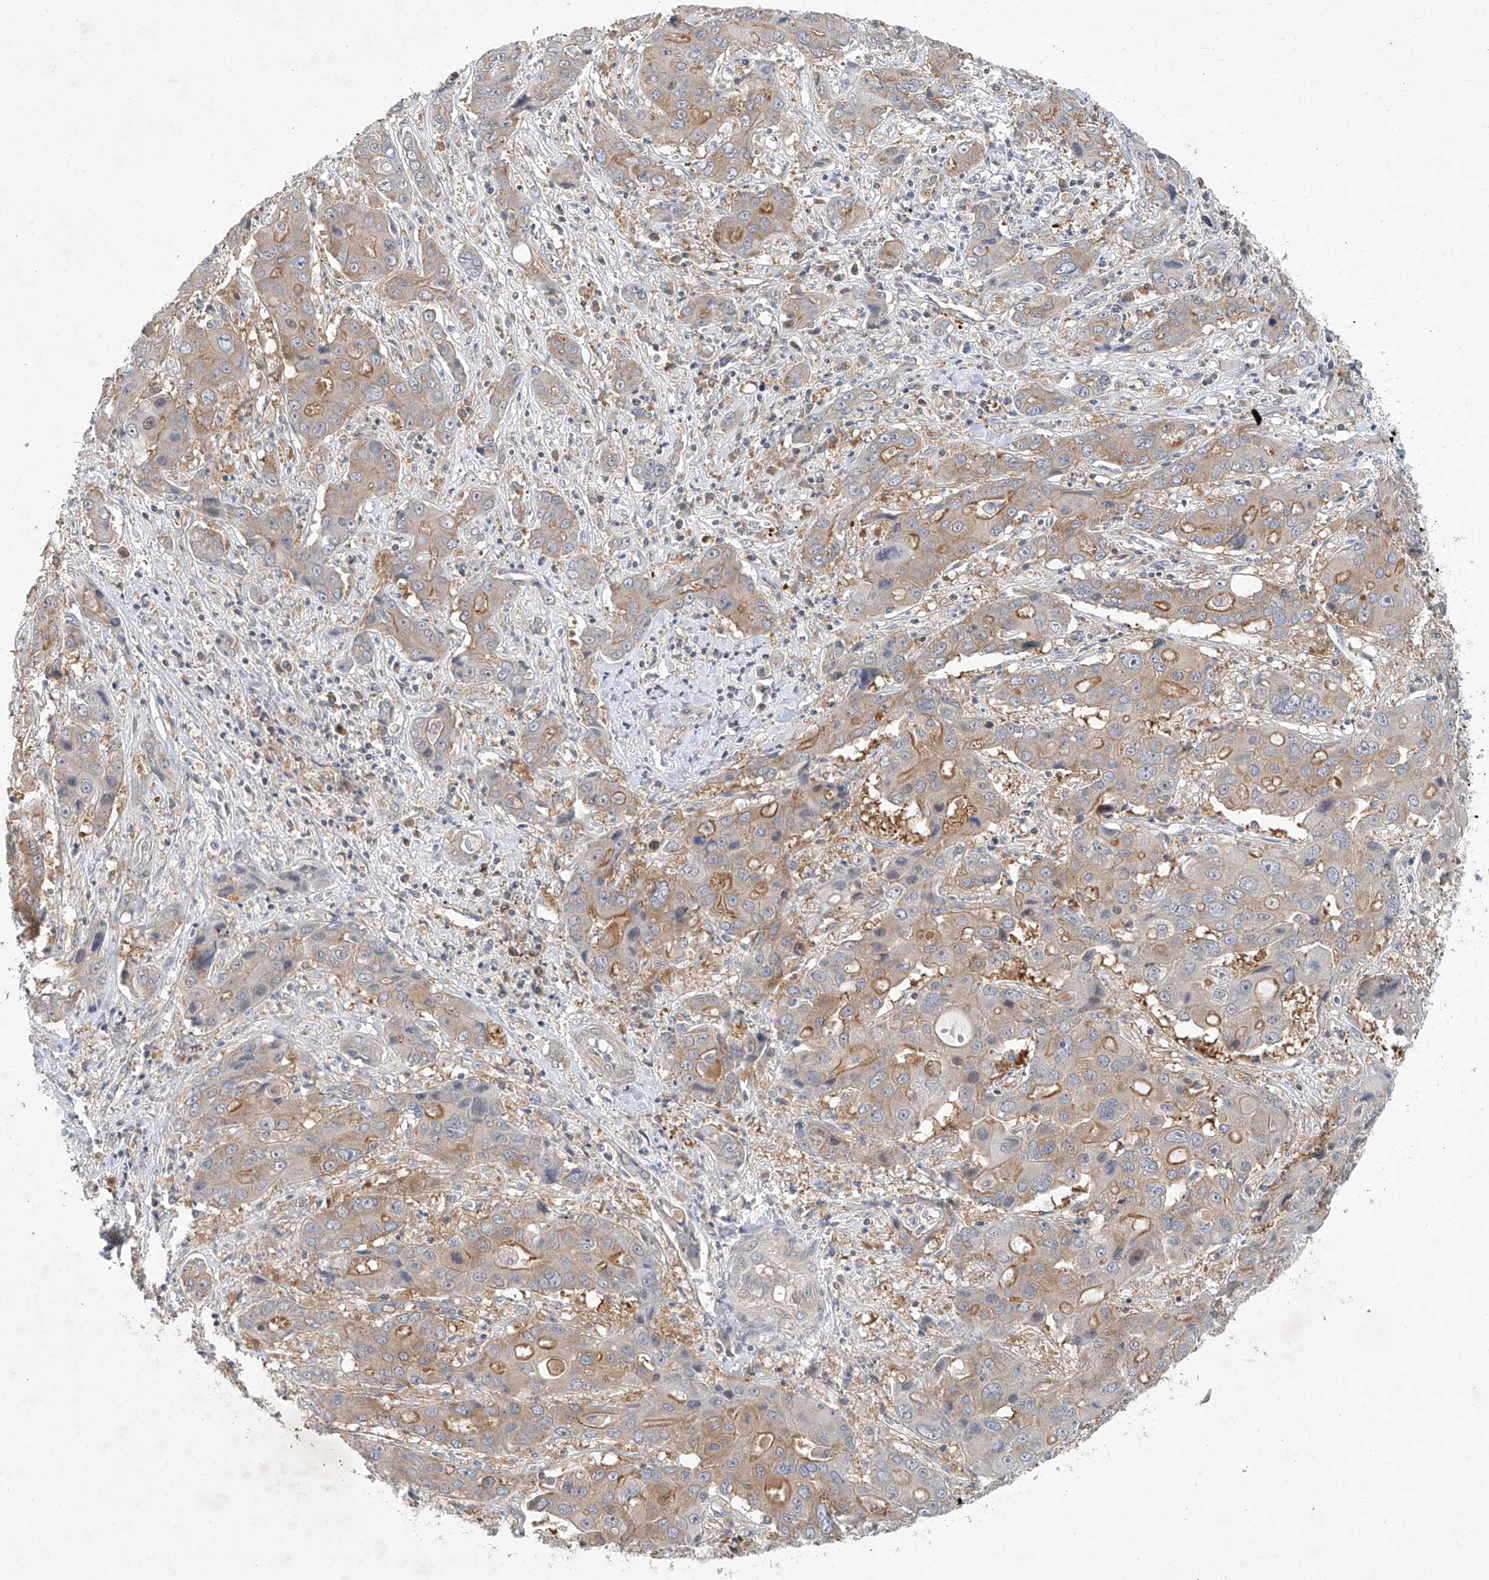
{"staining": {"intensity": "moderate", "quantity": ">75%", "location": "cytoplasmic/membranous"}, "tissue": "liver cancer", "cell_type": "Tumor cells", "image_type": "cancer", "snomed": [{"axis": "morphology", "description": "Cholangiocarcinoma"}, {"axis": "topography", "description": "Liver"}], "caption": "The micrograph exhibits a brown stain indicating the presence of a protein in the cytoplasmic/membranous of tumor cells in liver cancer (cholangiocarcinoma).", "gene": "CARMIL1", "patient": {"sex": "male", "age": 67}}